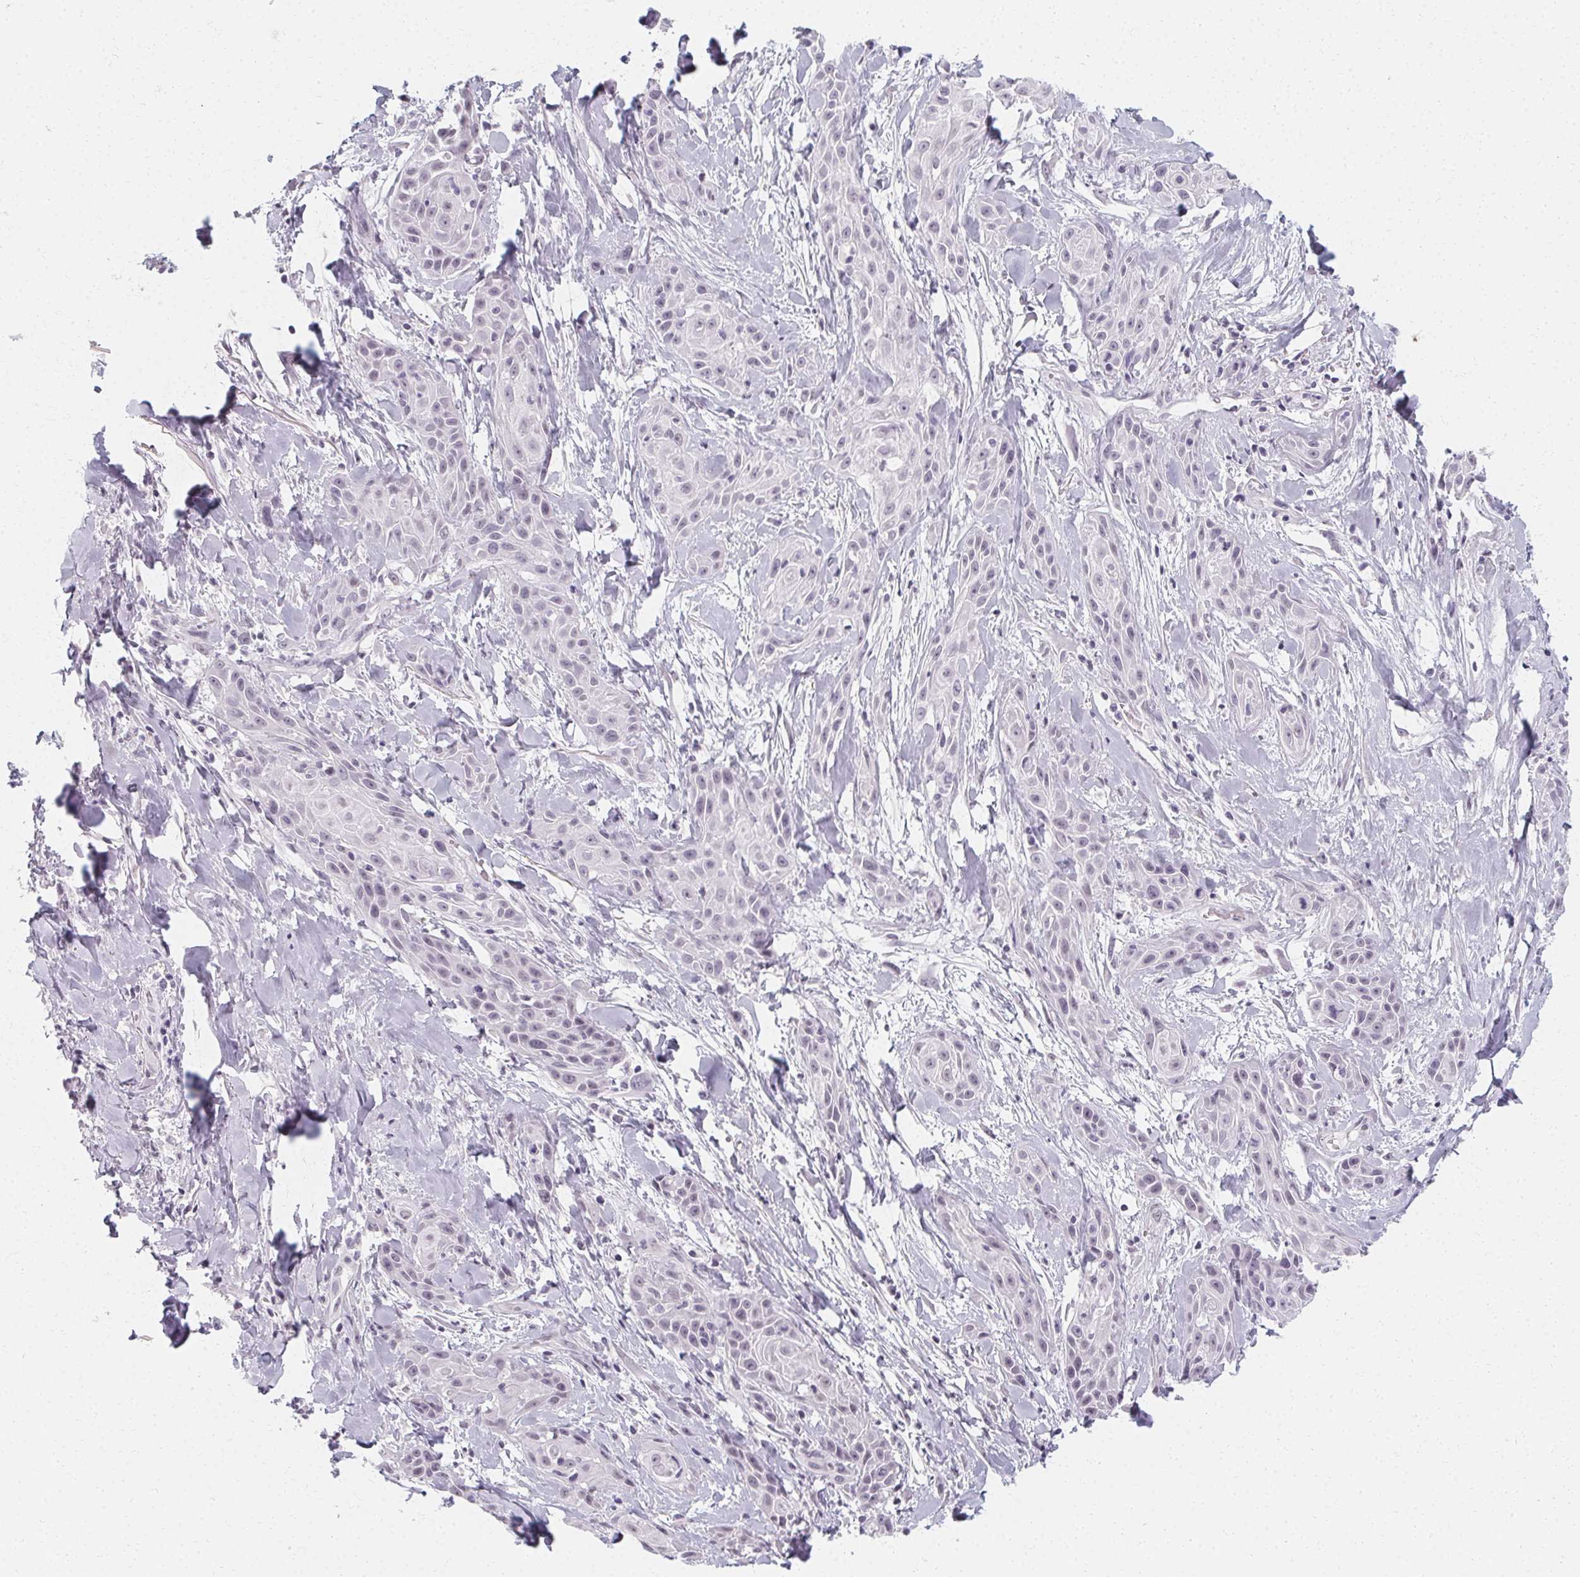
{"staining": {"intensity": "negative", "quantity": "none", "location": "none"}, "tissue": "skin cancer", "cell_type": "Tumor cells", "image_type": "cancer", "snomed": [{"axis": "morphology", "description": "Squamous cell carcinoma, NOS"}, {"axis": "topography", "description": "Skin"}, {"axis": "topography", "description": "Anal"}], "caption": "Protein analysis of skin squamous cell carcinoma displays no significant expression in tumor cells.", "gene": "SYNPR", "patient": {"sex": "male", "age": 64}}